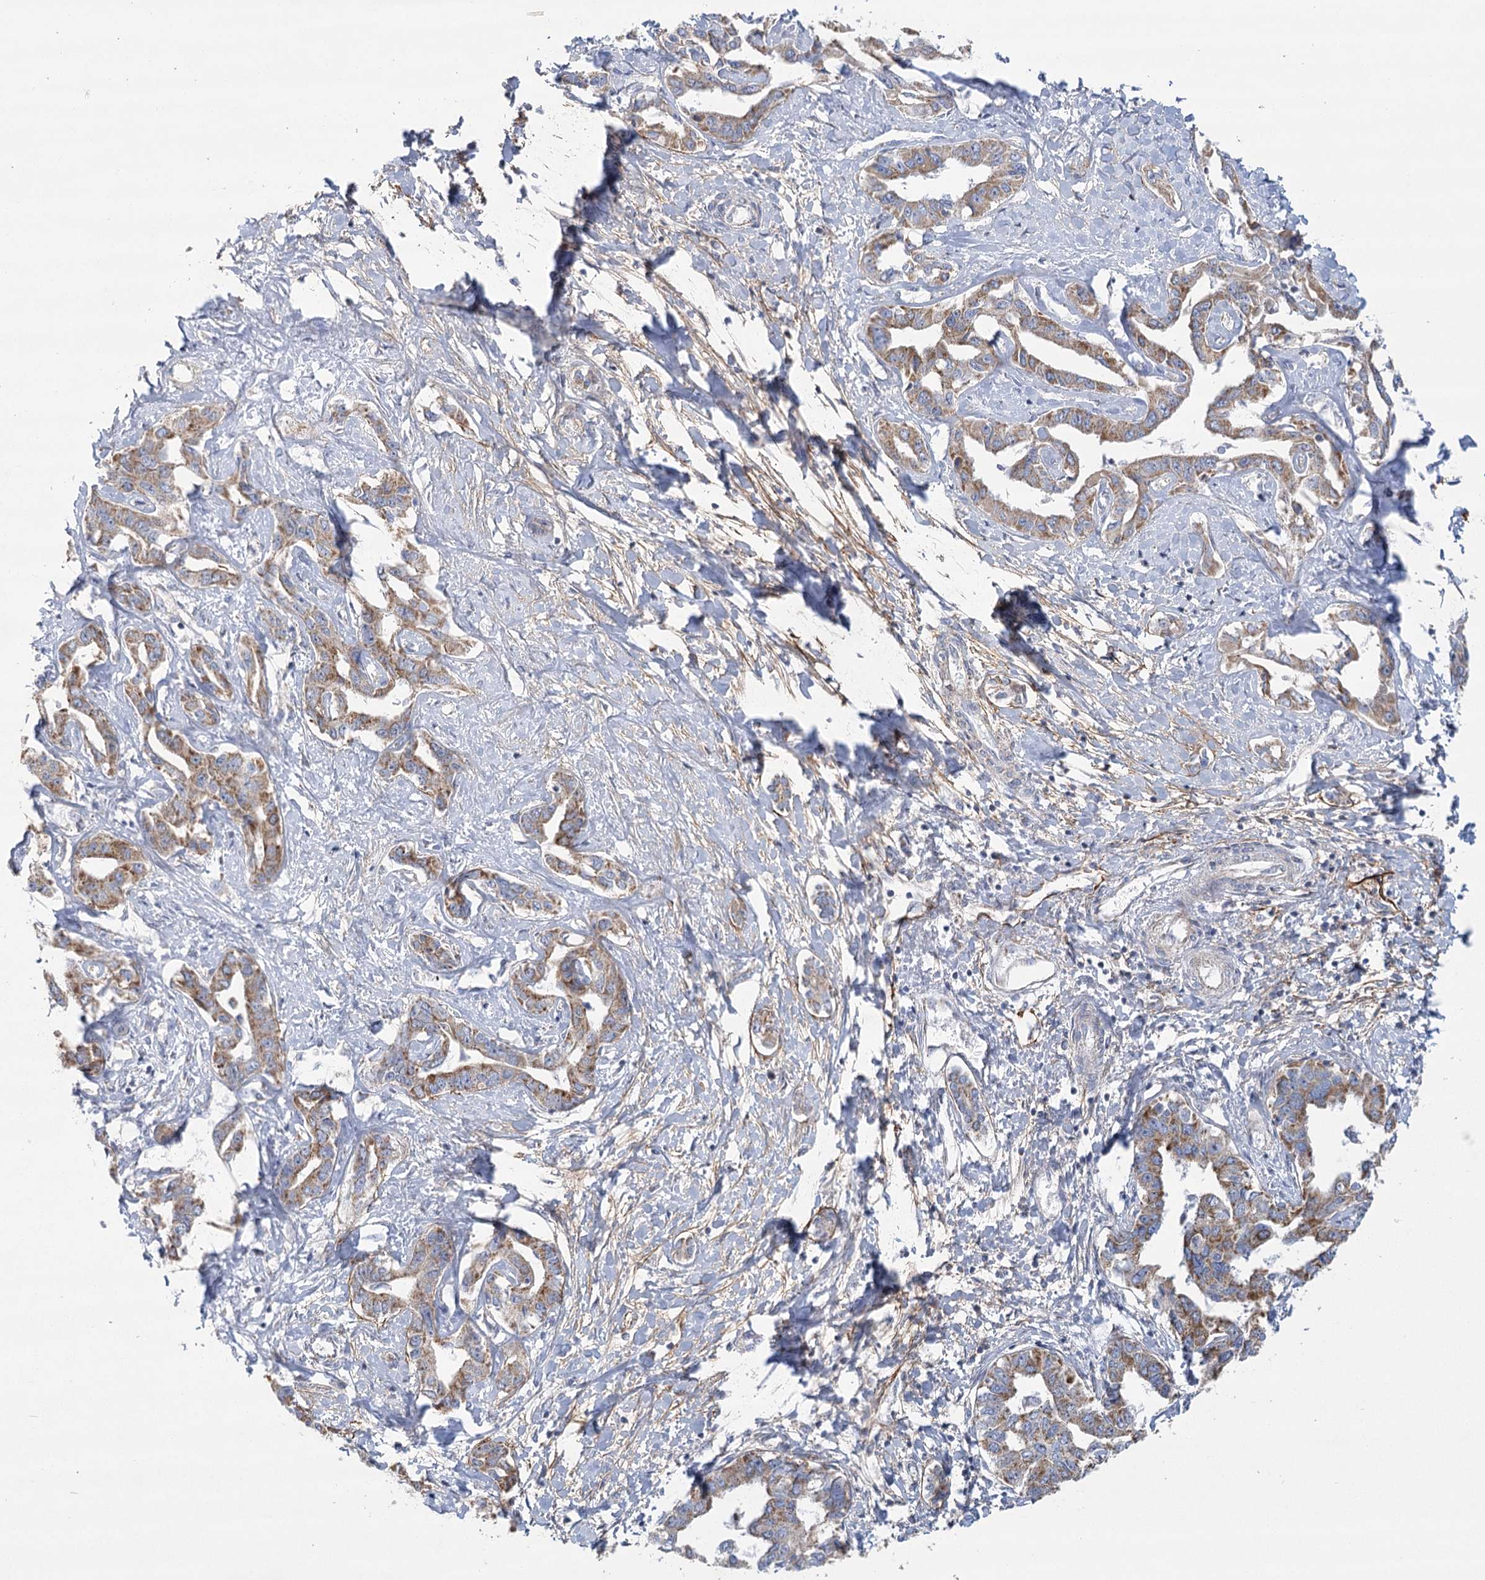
{"staining": {"intensity": "moderate", "quantity": ">75%", "location": "cytoplasmic/membranous"}, "tissue": "liver cancer", "cell_type": "Tumor cells", "image_type": "cancer", "snomed": [{"axis": "morphology", "description": "Cholangiocarcinoma"}, {"axis": "topography", "description": "Liver"}], "caption": "Immunohistochemistry (IHC) histopathology image of neoplastic tissue: human liver cholangiocarcinoma stained using immunohistochemistry (IHC) displays medium levels of moderate protein expression localized specifically in the cytoplasmic/membranous of tumor cells, appearing as a cytoplasmic/membranous brown color.", "gene": "SNX7", "patient": {"sex": "male", "age": 59}}